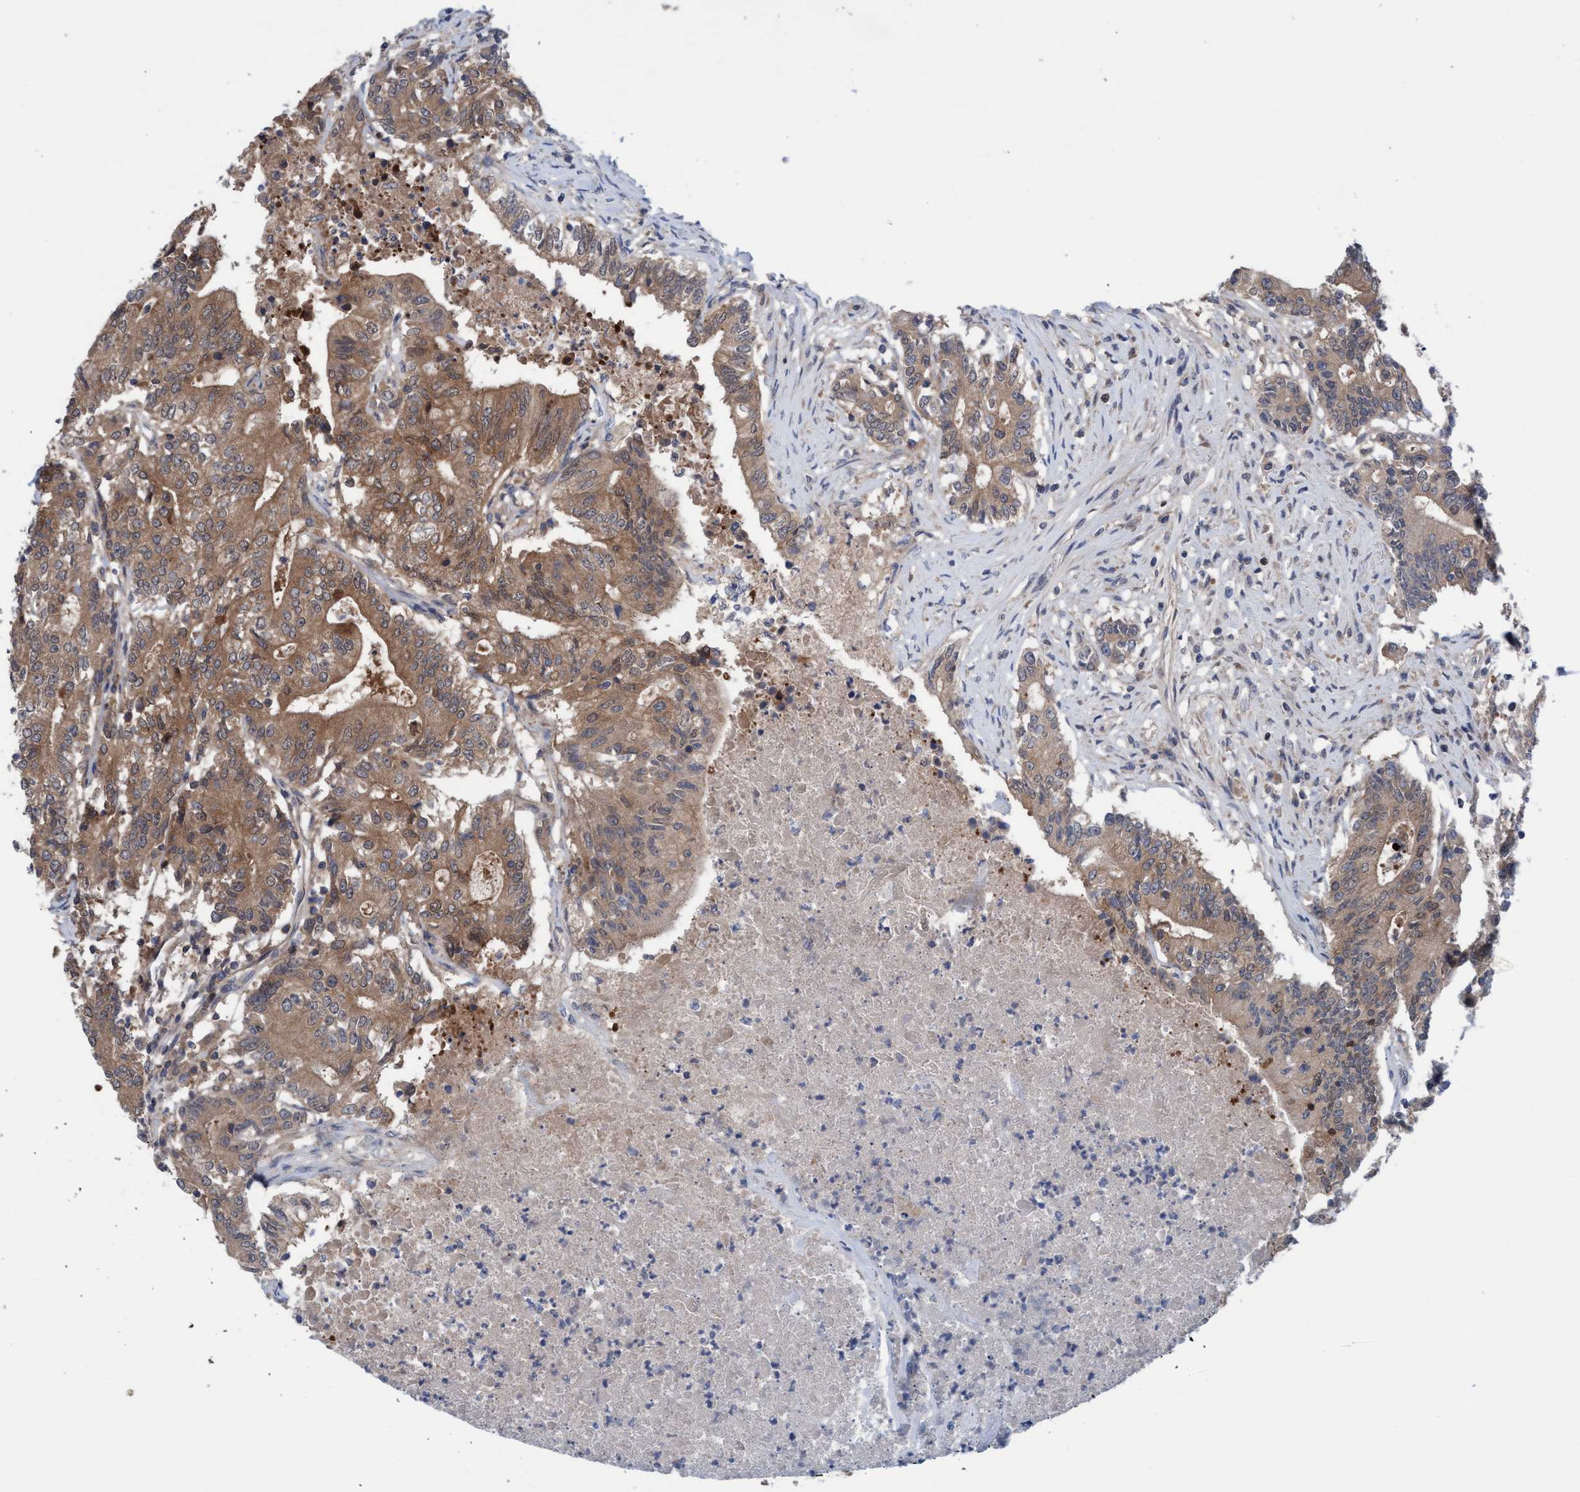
{"staining": {"intensity": "moderate", "quantity": ">75%", "location": "cytoplasmic/membranous"}, "tissue": "colorectal cancer", "cell_type": "Tumor cells", "image_type": "cancer", "snomed": [{"axis": "morphology", "description": "Adenocarcinoma, NOS"}, {"axis": "topography", "description": "Colon"}], "caption": "Protein staining of colorectal cancer tissue demonstrates moderate cytoplasmic/membranous positivity in about >75% of tumor cells.", "gene": "GLOD4", "patient": {"sex": "female", "age": 77}}